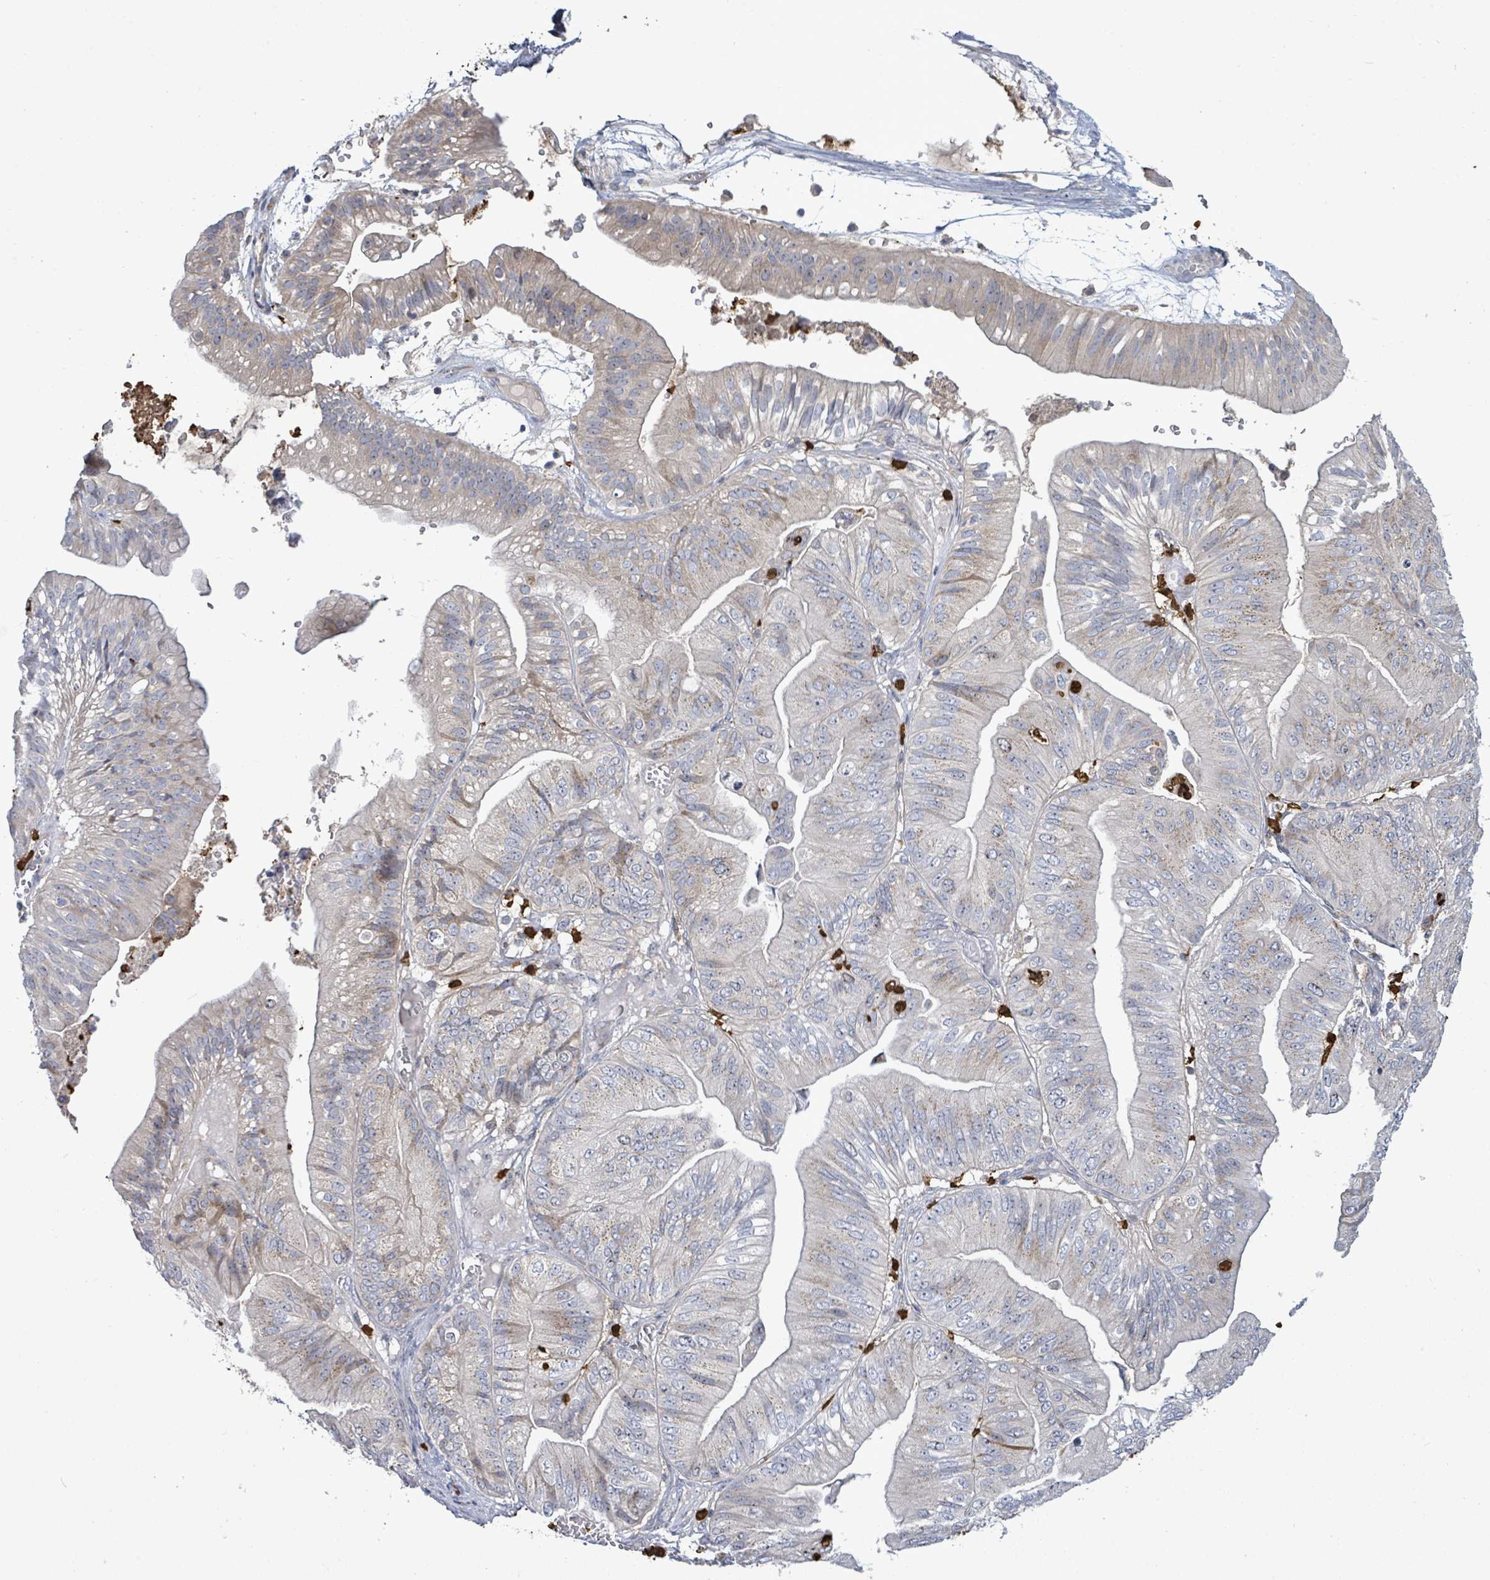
{"staining": {"intensity": "negative", "quantity": "none", "location": "none"}, "tissue": "ovarian cancer", "cell_type": "Tumor cells", "image_type": "cancer", "snomed": [{"axis": "morphology", "description": "Cystadenocarcinoma, mucinous, NOS"}, {"axis": "topography", "description": "Ovary"}], "caption": "This is a micrograph of immunohistochemistry staining of ovarian cancer (mucinous cystadenocarcinoma), which shows no expression in tumor cells.", "gene": "FAM210A", "patient": {"sex": "female", "age": 61}}